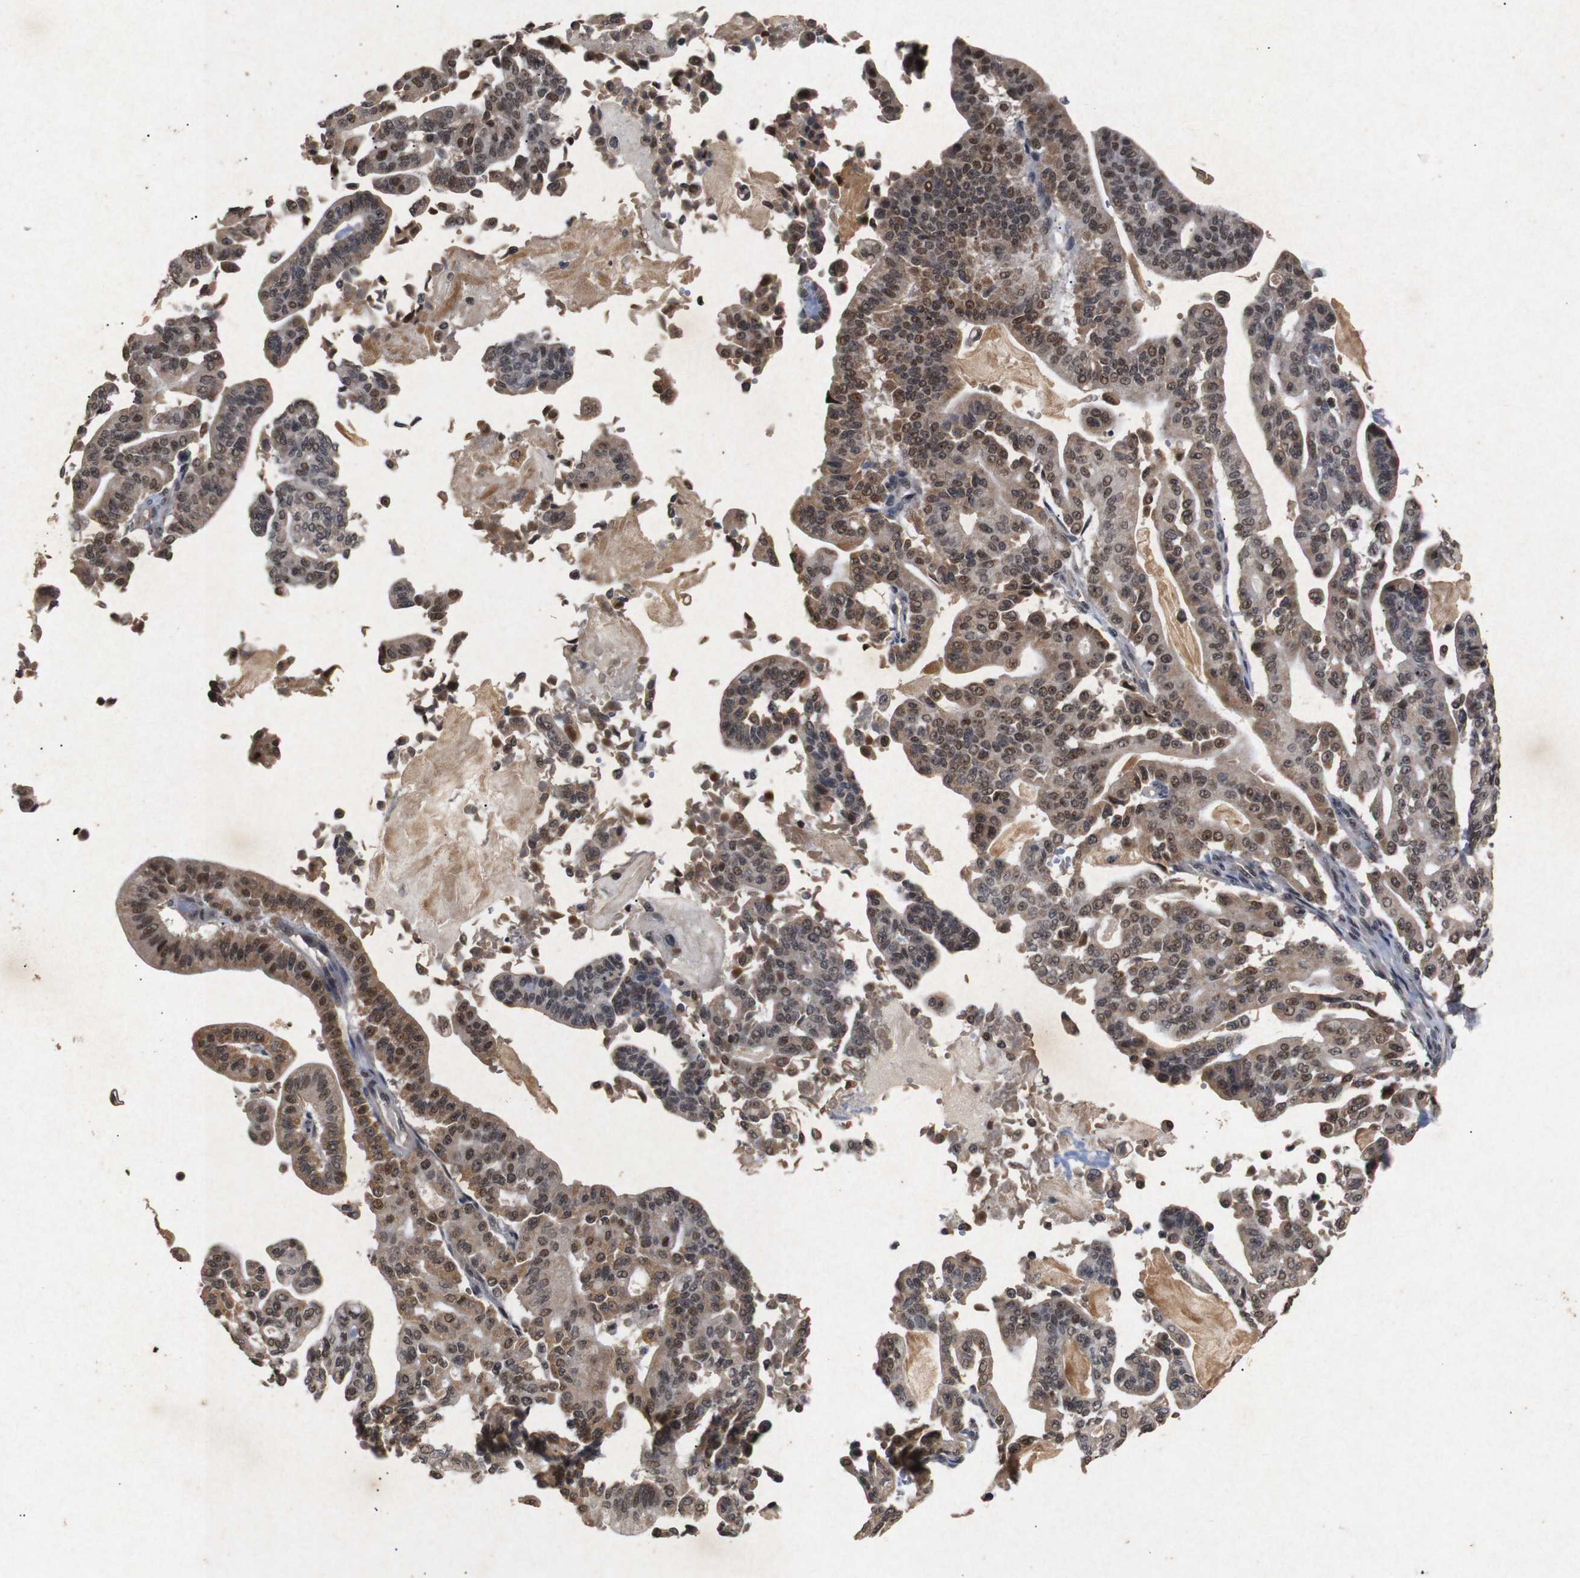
{"staining": {"intensity": "moderate", "quantity": "25%-75%", "location": "cytoplasmic/membranous,nuclear"}, "tissue": "pancreatic cancer", "cell_type": "Tumor cells", "image_type": "cancer", "snomed": [{"axis": "morphology", "description": "Adenocarcinoma, NOS"}, {"axis": "topography", "description": "Pancreas"}], "caption": "Immunohistochemistry staining of pancreatic adenocarcinoma, which exhibits medium levels of moderate cytoplasmic/membranous and nuclear positivity in about 25%-75% of tumor cells indicating moderate cytoplasmic/membranous and nuclear protein positivity. The staining was performed using DAB (brown) for protein detection and nuclei were counterstained in hematoxylin (blue).", "gene": "PARN", "patient": {"sex": "male", "age": 63}}